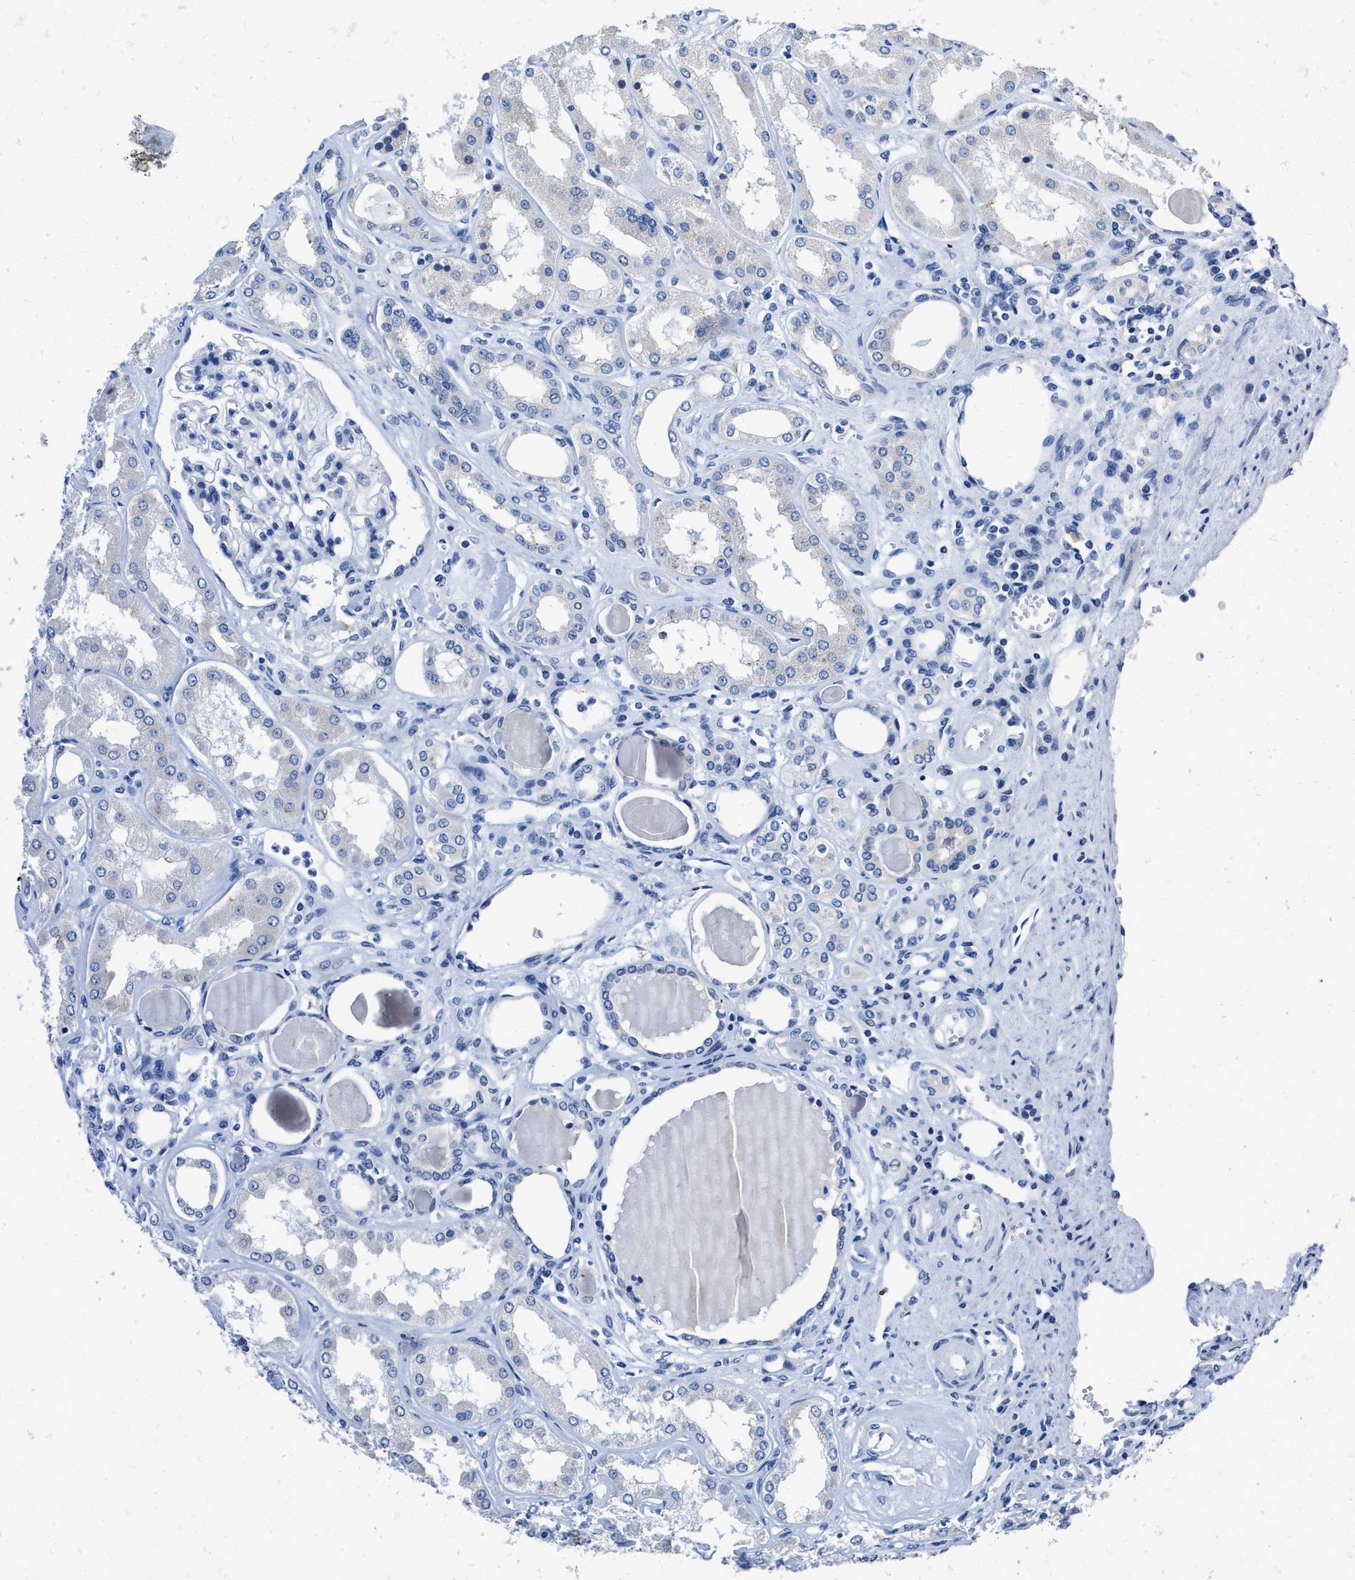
{"staining": {"intensity": "negative", "quantity": "none", "location": "none"}, "tissue": "kidney", "cell_type": "Cells in glomeruli", "image_type": "normal", "snomed": [{"axis": "morphology", "description": "Normal tissue, NOS"}, {"axis": "topography", "description": "Kidney"}], "caption": "The photomicrograph demonstrates no significant positivity in cells in glomeruli of kidney.", "gene": "HOOK1", "patient": {"sex": "female", "age": 56}}